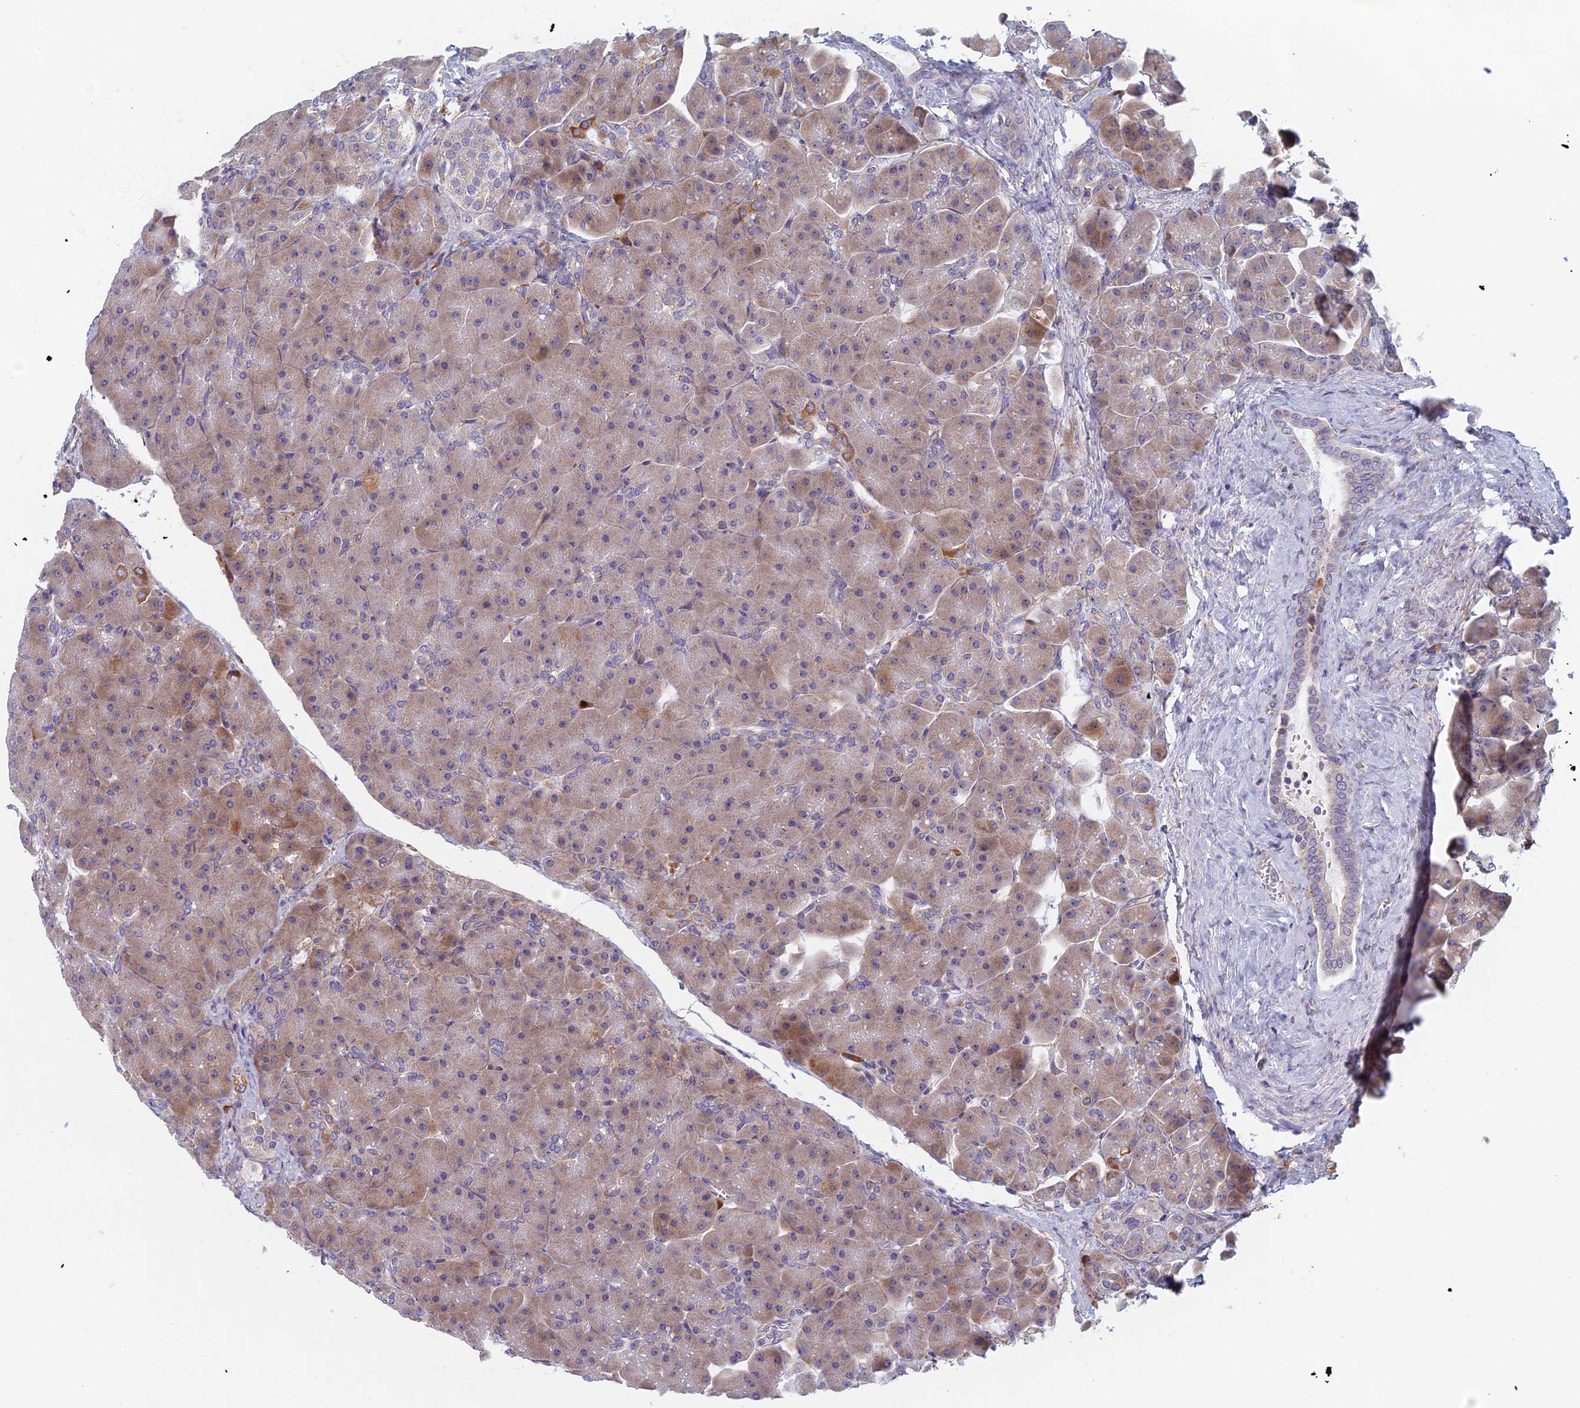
{"staining": {"intensity": "moderate", "quantity": "<25%", "location": "cytoplasmic/membranous"}, "tissue": "pancreas", "cell_type": "Exocrine glandular cells", "image_type": "normal", "snomed": [{"axis": "morphology", "description": "Normal tissue, NOS"}, {"axis": "topography", "description": "Pancreas"}], "caption": "Moderate cytoplasmic/membranous protein expression is seen in approximately <25% of exocrine glandular cells in pancreas. (DAB (3,3'-diaminobenzidine) IHC with brightfield microscopy, high magnification).", "gene": "DDX51", "patient": {"sex": "male", "age": 66}}